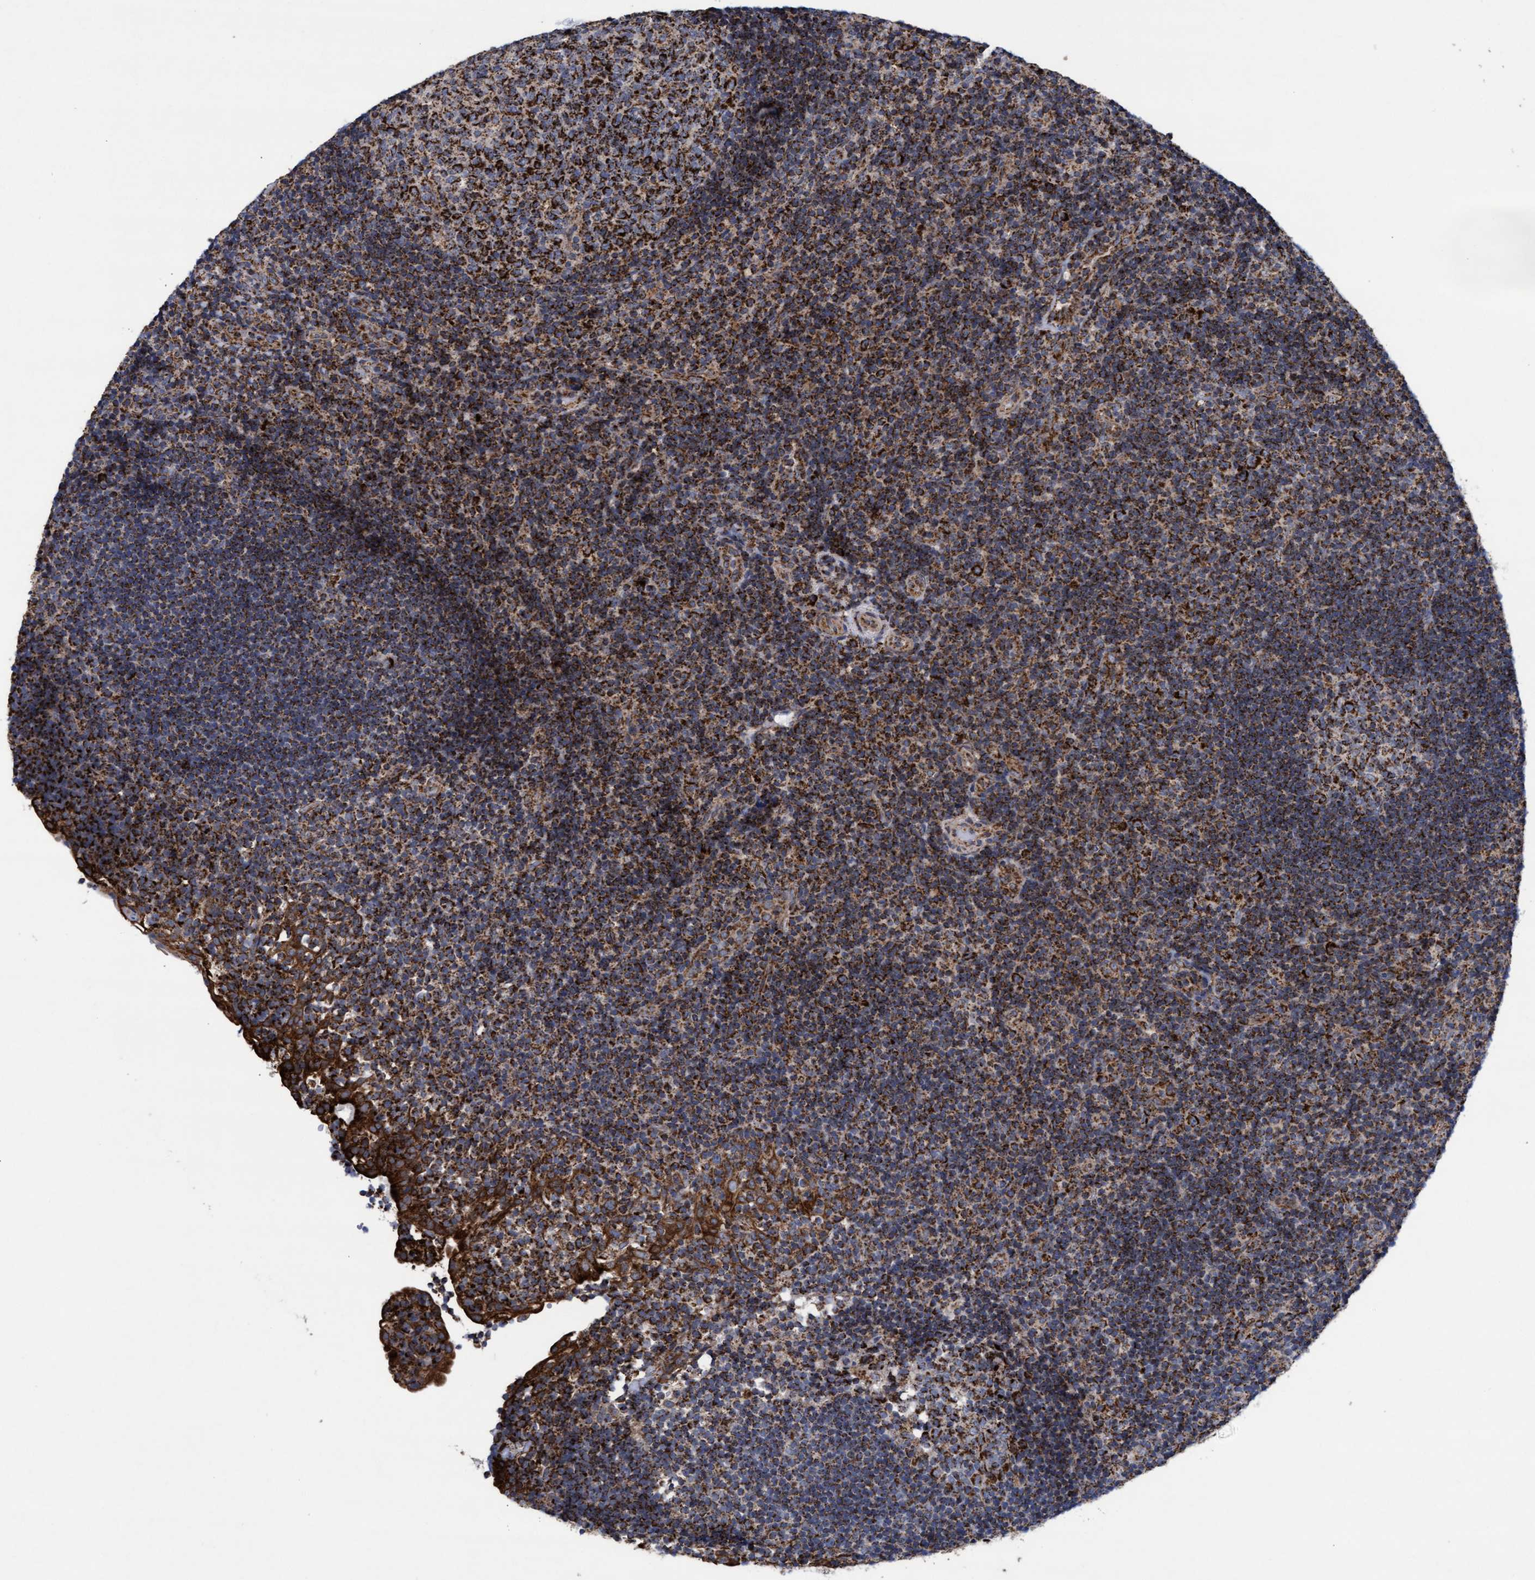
{"staining": {"intensity": "strong", "quantity": ">75%", "location": "cytoplasmic/membranous"}, "tissue": "tonsil", "cell_type": "Germinal center cells", "image_type": "normal", "snomed": [{"axis": "morphology", "description": "Normal tissue, NOS"}, {"axis": "topography", "description": "Tonsil"}], "caption": "DAB (3,3'-diaminobenzidine) immunohistochemical staining of benign tonsil reveals strong cytoplasmic/membranous protein positivity in approximately >75% of germinal center cells.", "gene": "MRPL38", "patient": {"sex": "female", "age": 40}}